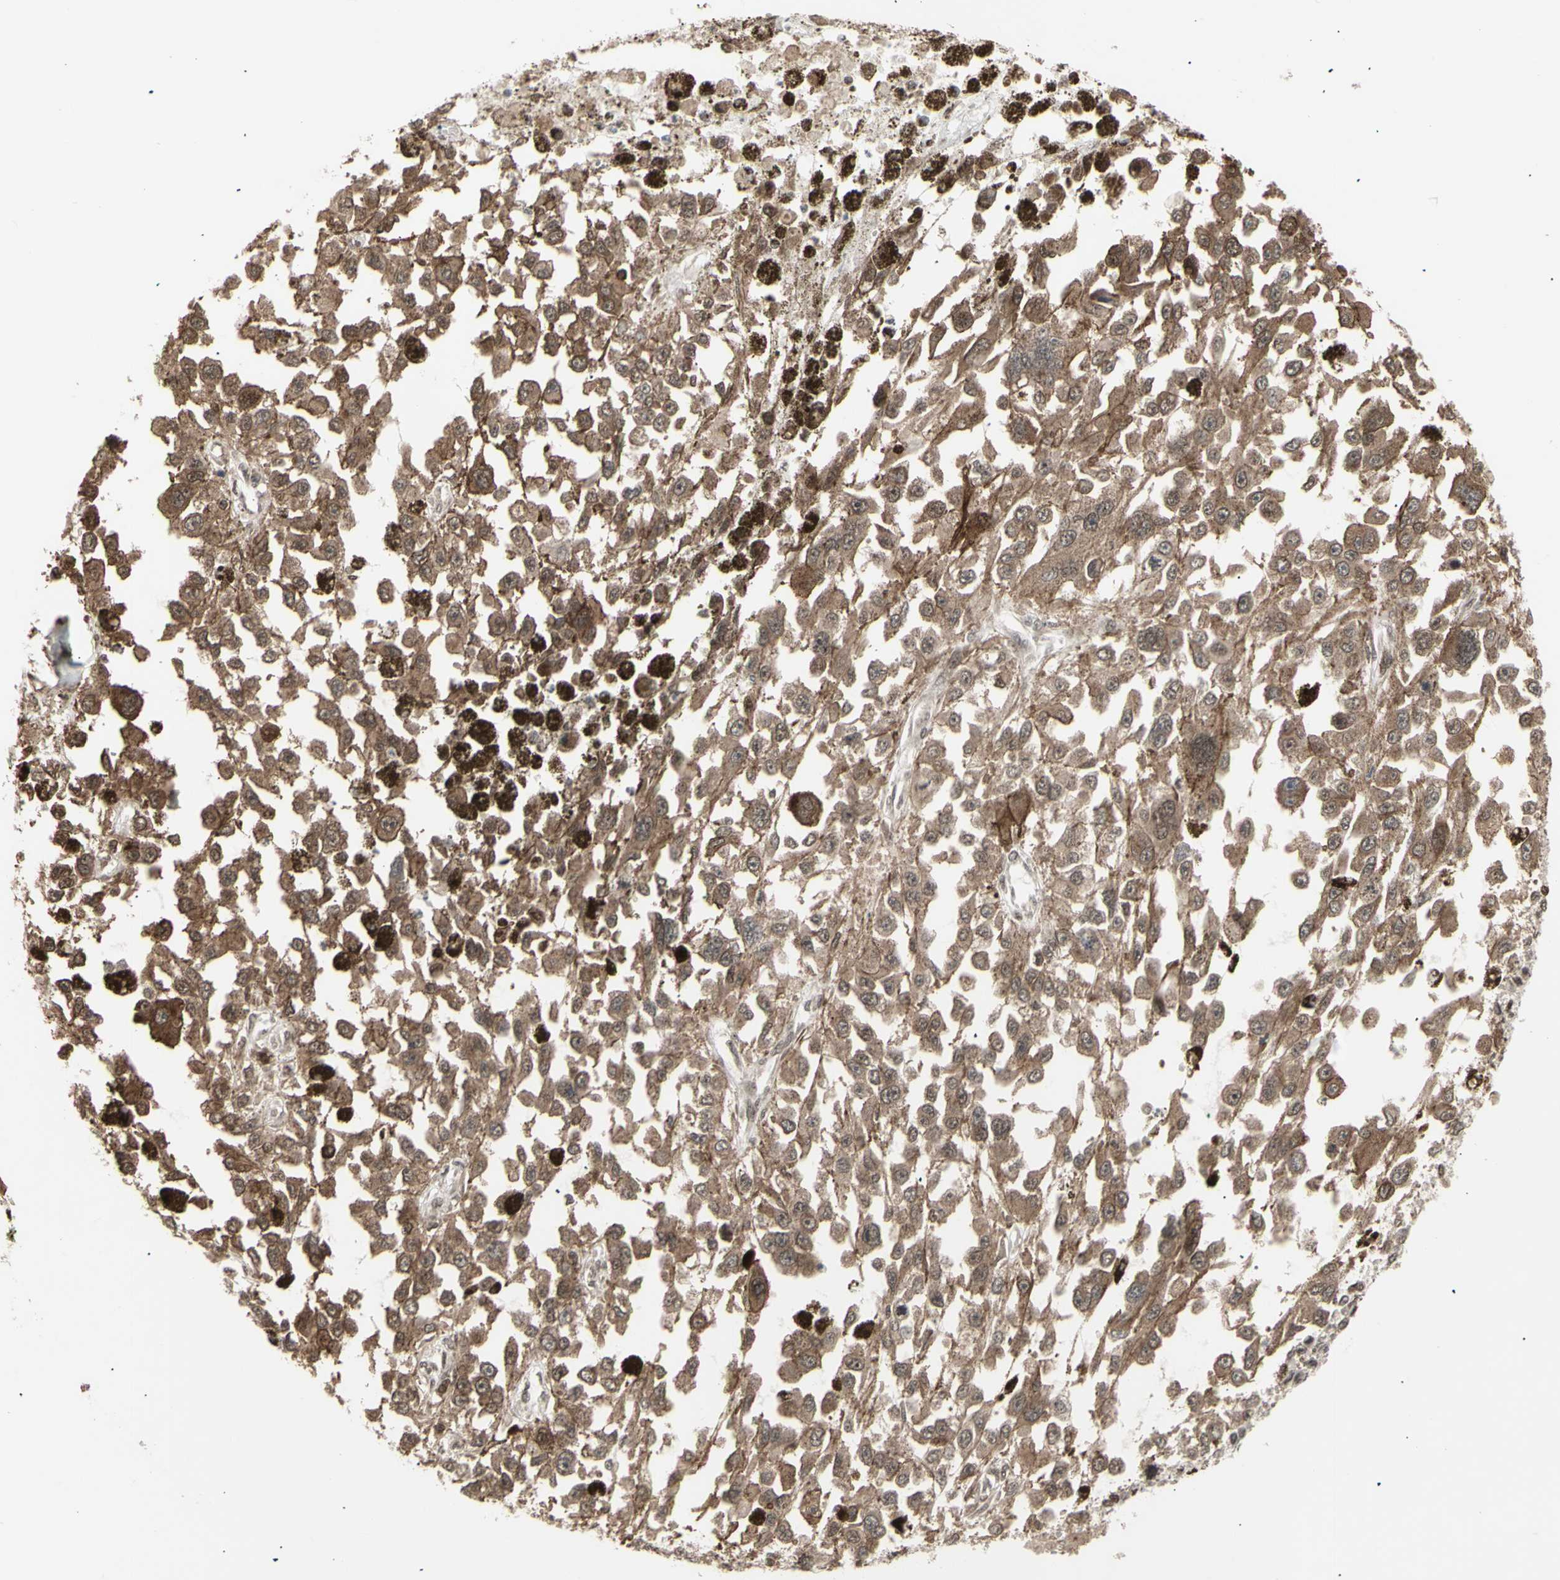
{"staining": {"intensity": "moderate", "quantity": ">75%", "location": "cytoplasmic/membranous"}, "tissue": "melanoma", "cell_type": "Tumor cells", "image_type": "cancer", "snomed": [{"axis": "morphology", "description": "Malignant melanoma, Metastatic site"}, {"axis": "topography", "description": "Lymph node"}], "caption": "A histopathology image of malignant melanoma (metastatic site) stained for a protein exhibits moderate cytoplasmic/membranous brown staining in tumor cells.", "gene": "CBX1", "patient": {"sex": "male", "age": 59}}